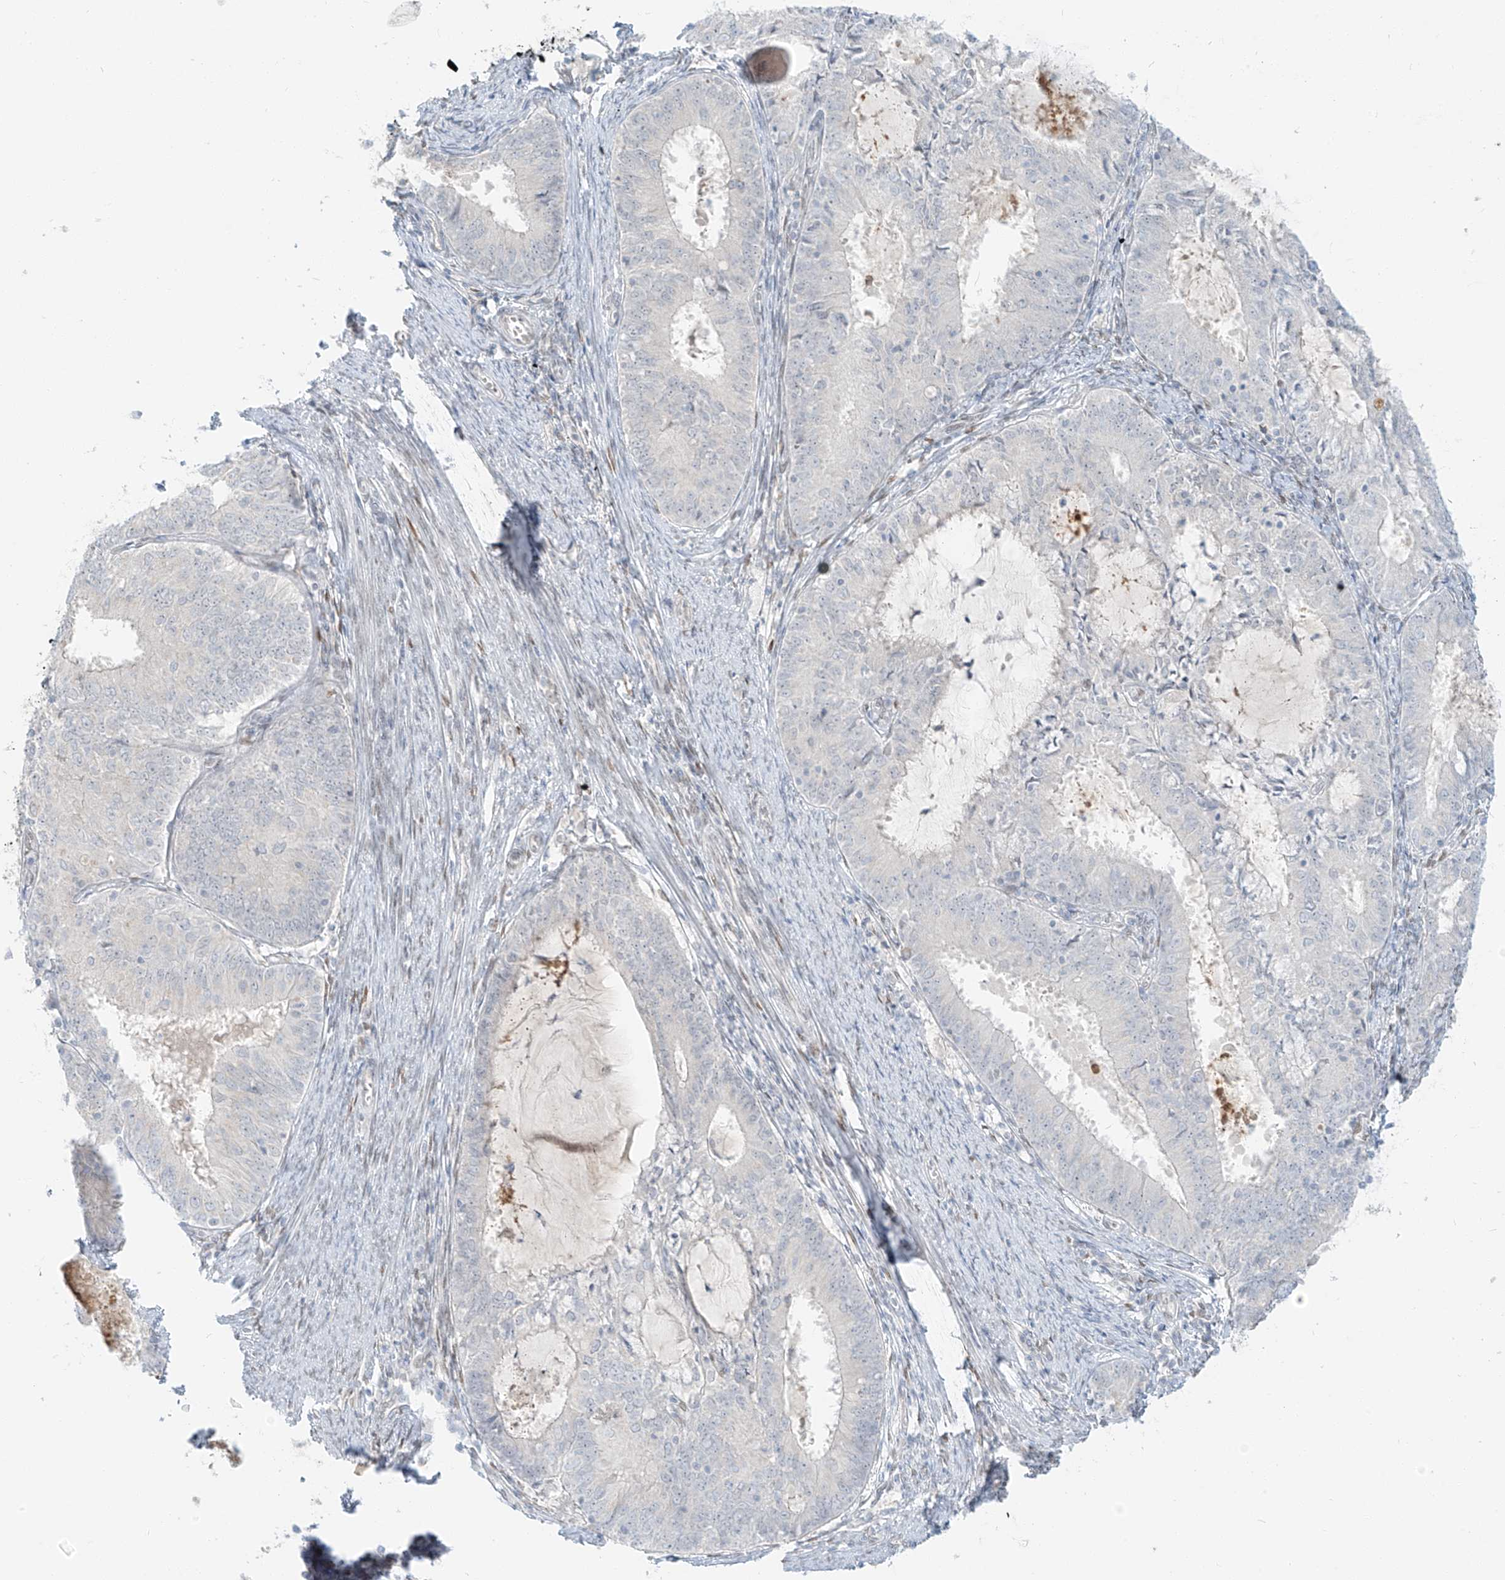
{"staining": {"intensity": "negative", "quantity": "none", "location": "none"}, "tissue": "endometrial cancer", "cell_type": "Tumor cells", "image_type": "cancer", "snomed": [{"axis": "morphology", "description": "Adenocarcinoma, NOS"}, {"axis": "topography", "description": "Endometrium"}], "caption": "The immunohistochemistry micrograph has no significant positivity in tumor cells of endometrial cancer (adenocarcinoma) tissue.", "gene": "ZNF774", "patient": {"sex": "female", "age": 57}}